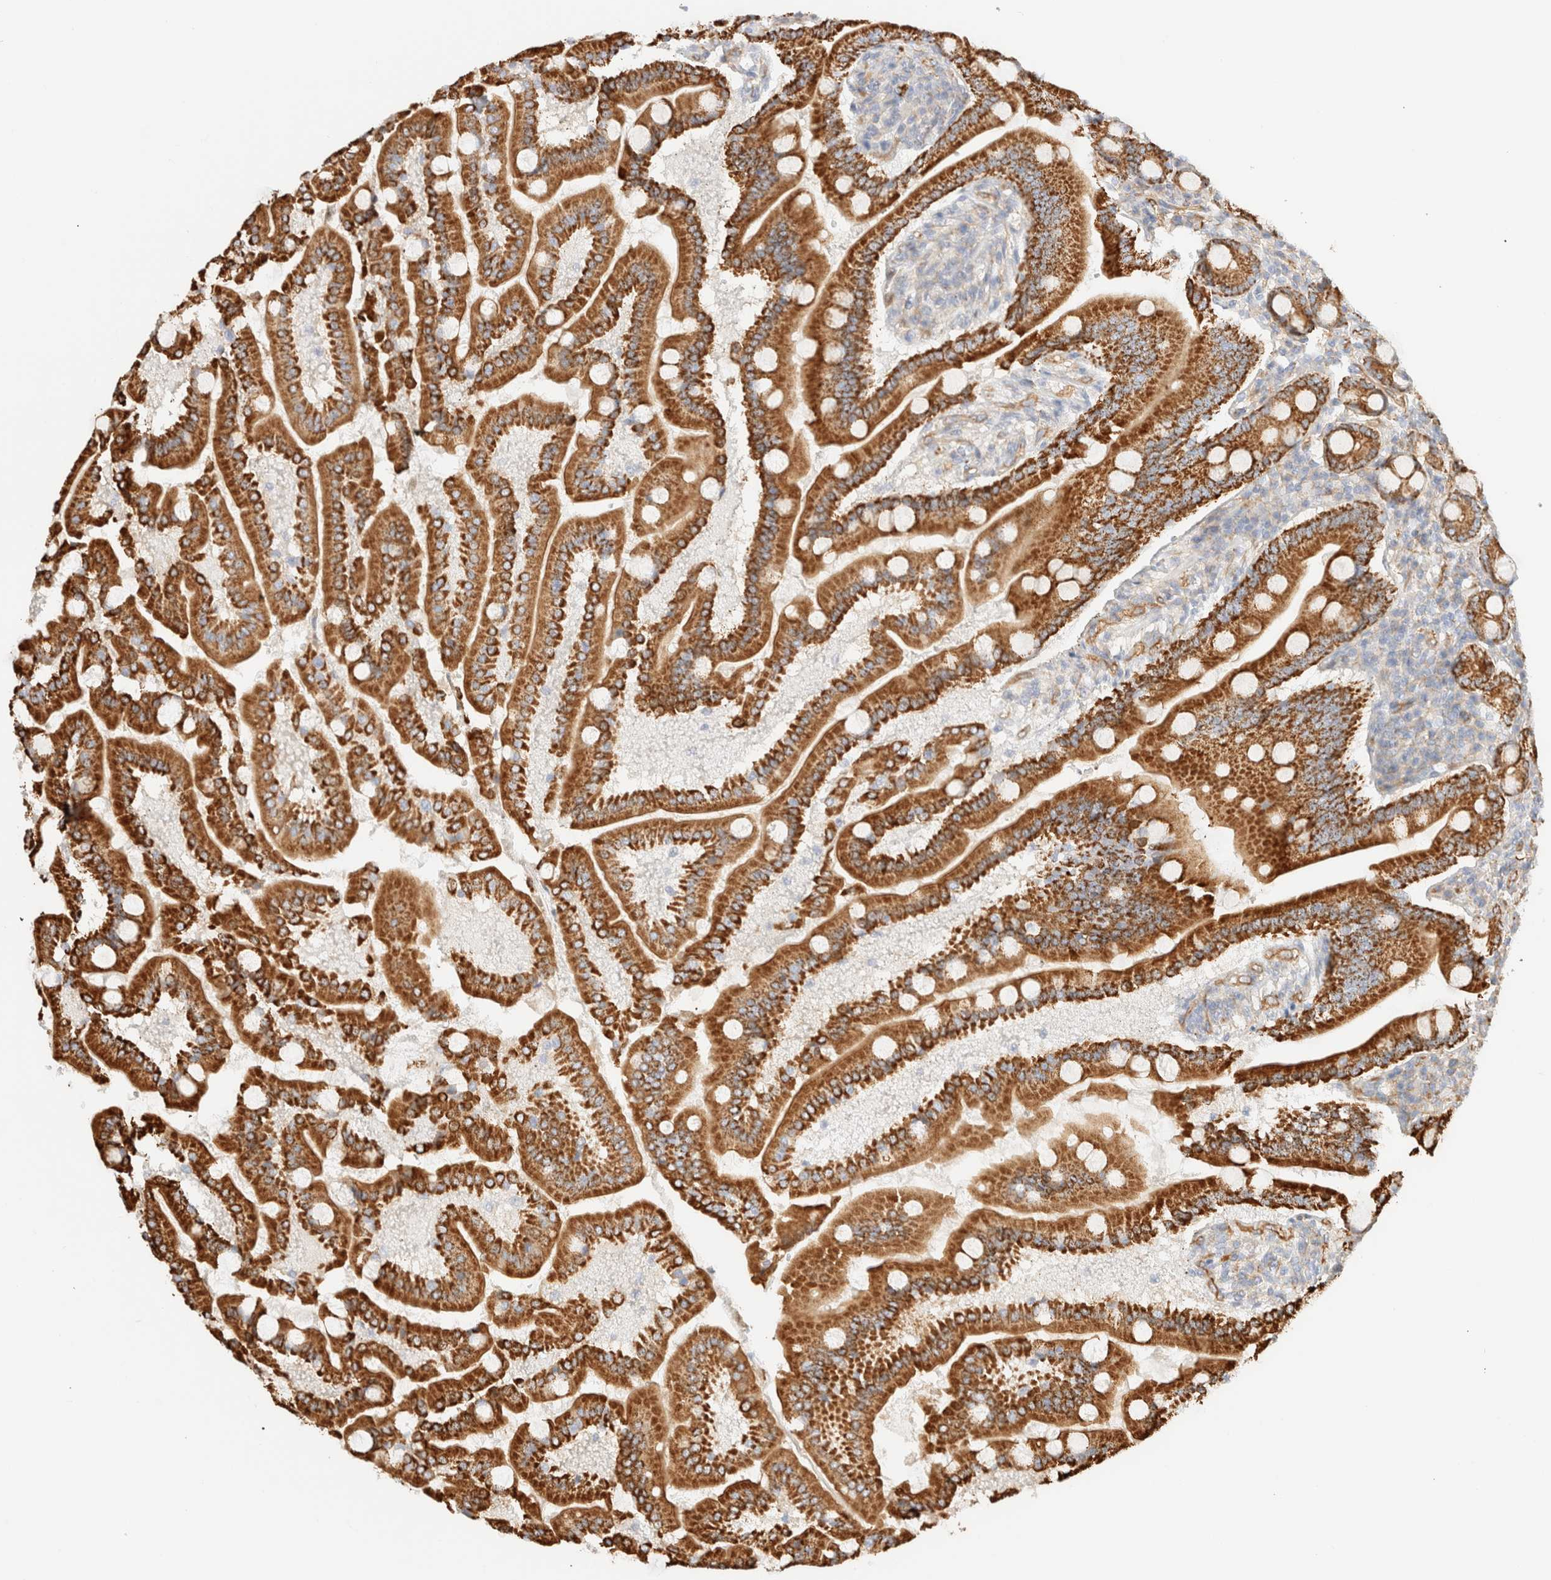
{"staining": {"intensity": "strong", "quantity": ">75%", "location": "cytoplasmic/membranous"}, "tissue": "duodenum", "cell_type": "Glandular cells", "image_type": "normal", "snomed": [{"axis": "morphology", "description": "Normal tissue, NOS"}, {"axis": "topography", "description": "Duodenum"}], "caption": "Immunohistochemical staining of normal human duodenum exhibits >75% levels of strong cytoplasmic/membranous protein positivity in about >75% of glandular cells. (brown staining indicates protein expression, while blue staining denotes nuclei).", "gene": "CYB5R4", "patient": {"sex": "male", "age": 50}}